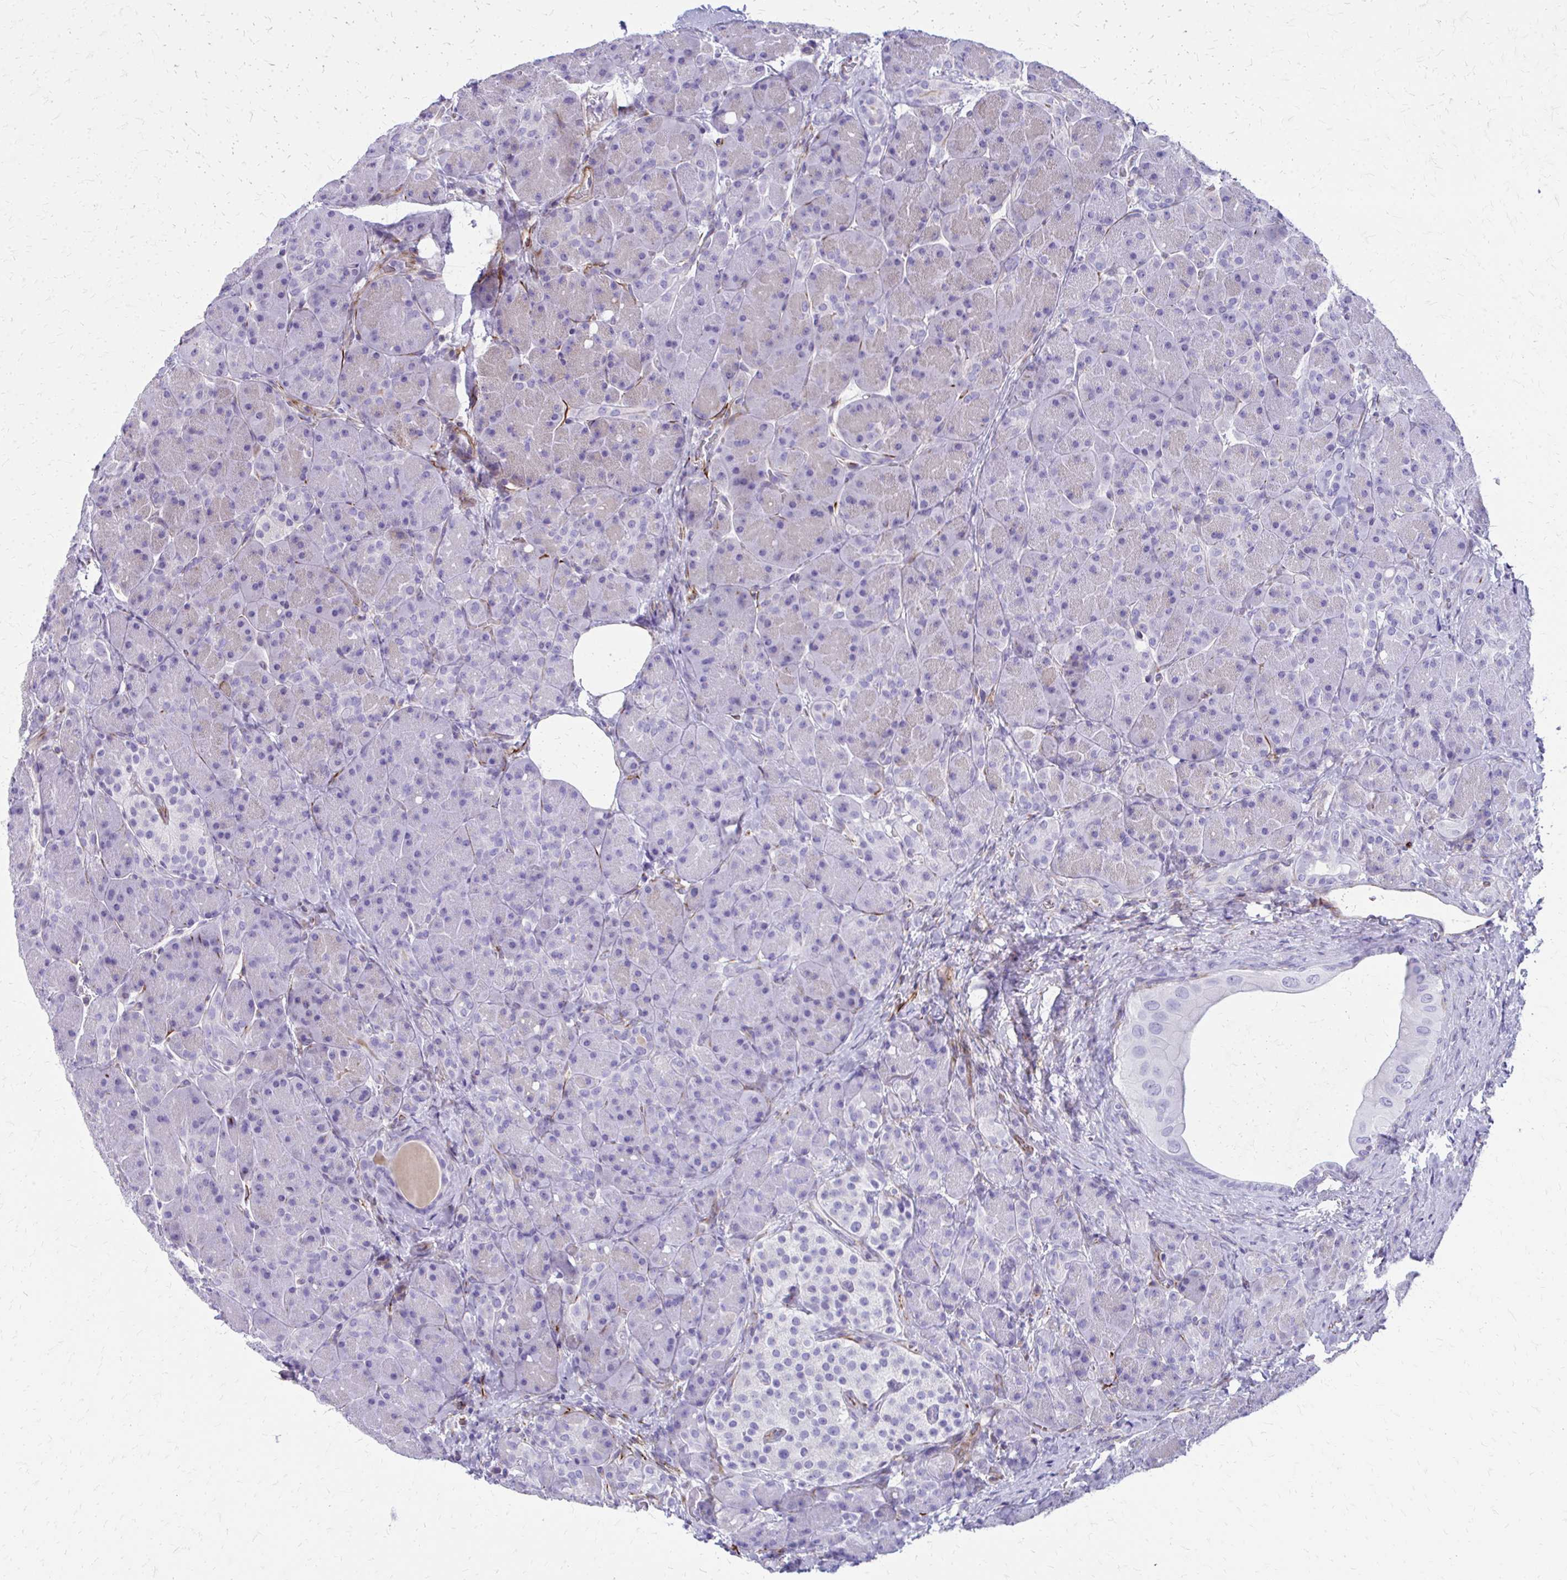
{"staining": {"intensity": "negative", "quantity": "none", "location": "none"}, "tissue": "pancreas", "cell_type": "Exocrine glandular cells", "image_type": "normal", "snomed": [{"axis": "morphology", "description": "Normal tissue, NOS"}, {"axis": "topography", "description": "Pancreas"}], "caption": "An immunohistochemistry (IHC) photomicrograph of normal pancreas is shown. There is no staining in exocrine glandular cells of pancreas.", "gene": "TRIM6", "patient": {"sex": "male", "age": 55}}